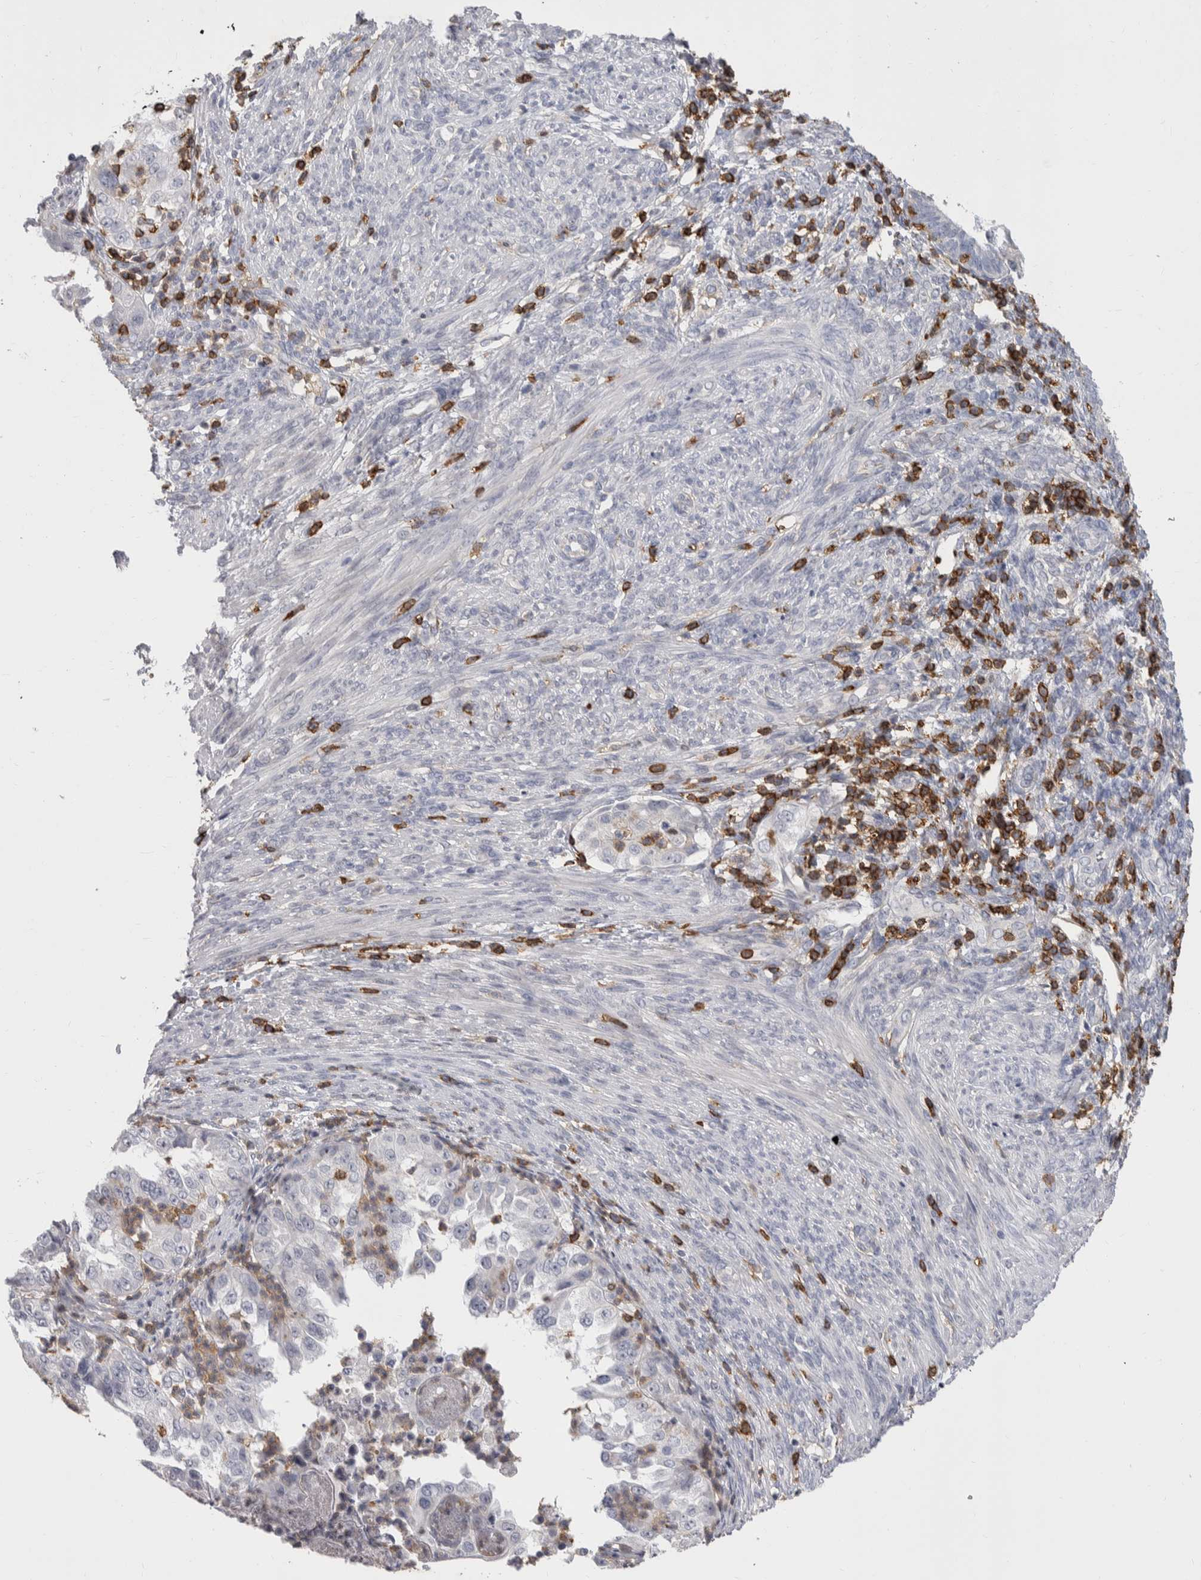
{"staining": {"intensity": "negative", "quantity": "none", "location": "none"}, "tissue": "endometrial cancer", "cell_type": "Tumor cells", "image_type": "cancer", "snomed": [{"axis": "morphology", "description": "Adenocarcinoma, NOS"}, {"axis": "topography", "description": "Endometrium"}], "caption": "Tumor cells show no significant expression in endometrial cancer.", "gene": "CEP295NL", "patient": {"sex": "female", "age": 85}}